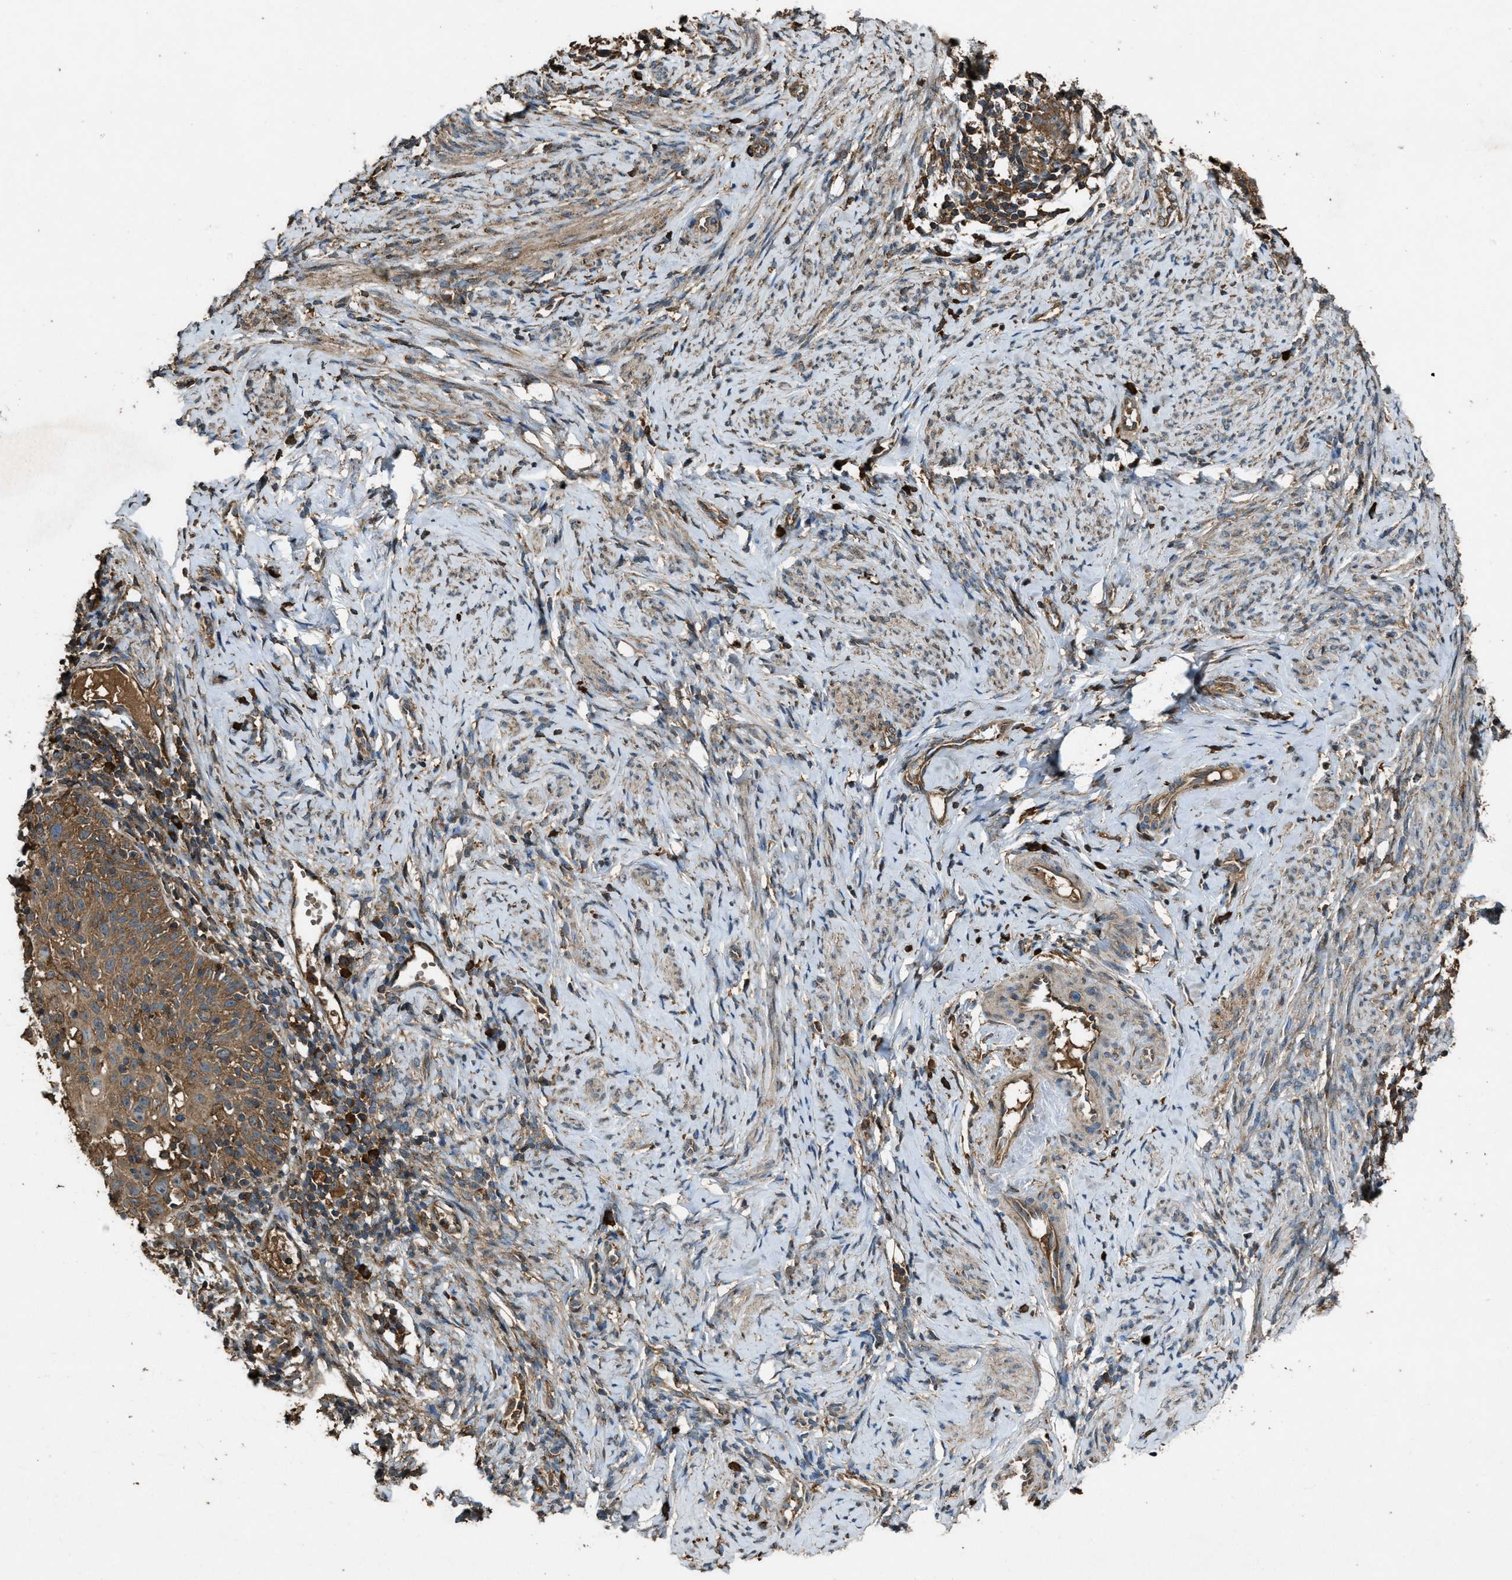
{"staining": {"intensity": "moderate", "quantity": ">75%", "location": "cytoplasmic/membranous"}, "tissue": "cervical cancer", "cell_type": "Tumor cells", "image_type": "cancer", "snomed": [{"axis": "morphology", "description": "Squamous cell carcinoma, NOS"}, {"axis": "topography", "description": "Cervix"}], "caption": "Protein expression analysis of human cervical squamous cell carcinoma reveals moderate cytoplasmic/membranous staining in approximately >75% of tumor cells. The protein is stained brown, and the nuclei are stained in blue (DAB (3,3'-diaminobenzidine) IHC with brightfield microscopy, high magnification).", "gene": "MAP3K8", "patient": {"sex": "female", "age": 70}}